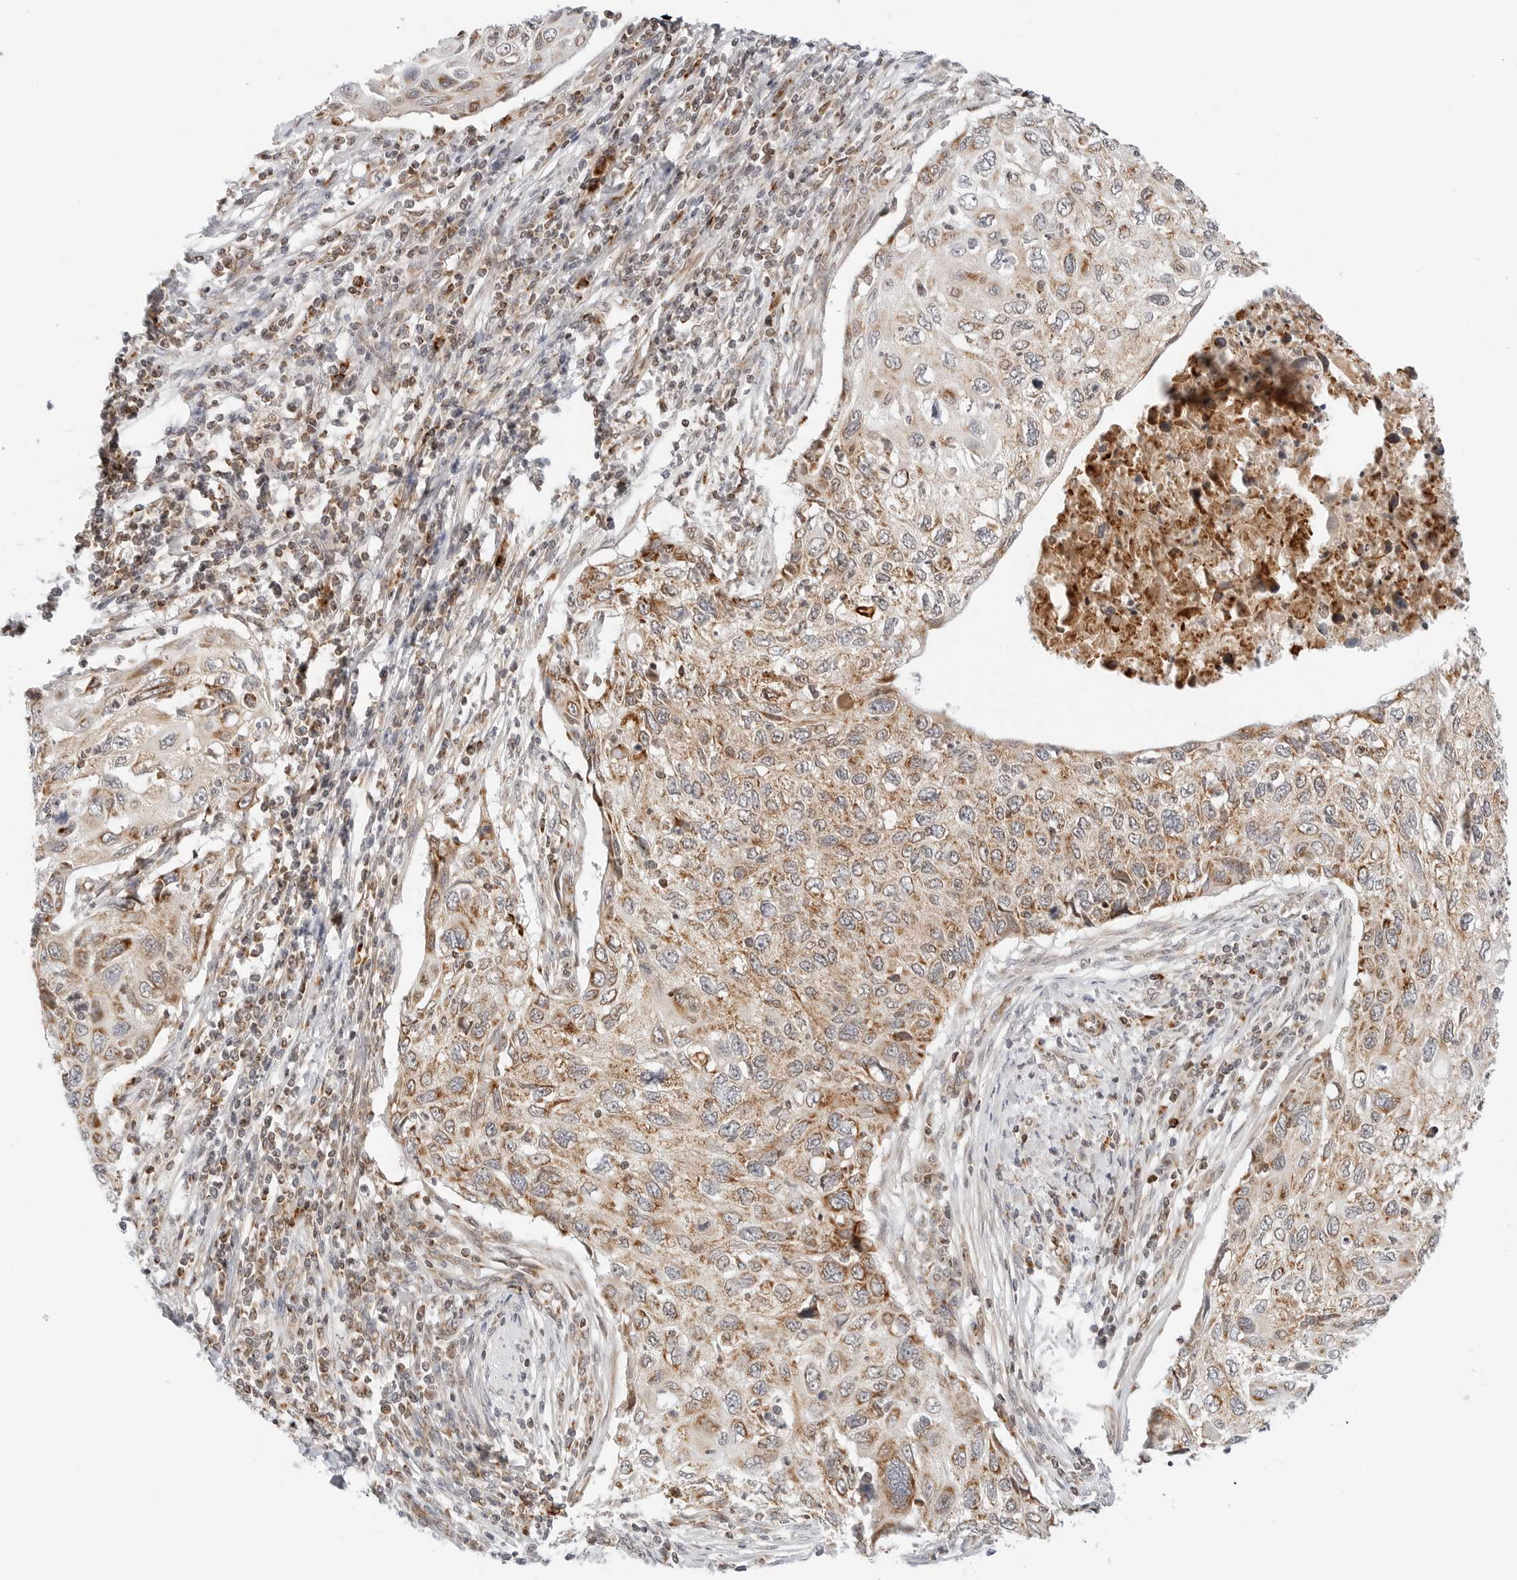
{"staining": {"intensity": "moderate", "quantity": ">75%", "location": "cytoplasmic/membranous"}, "tissue": "cervical cancer", "cell_type": "Tumor cells", "image_type": "cancer", "snomed": [{"axis": "morphology", "description": "Squamous cell carcinoma, NOS"}, {"axis": "topography", "description": "Cervix"}], "caption": "There is medium levels of moderate cytoplasmic/membranous positivity in tumor cells of cervical squamous cell carcinoma, as demonstrated by immunohistochemical staining (brown color).", "gene": "DYRK4", "patient": {"sex": "female", "age": 70}}